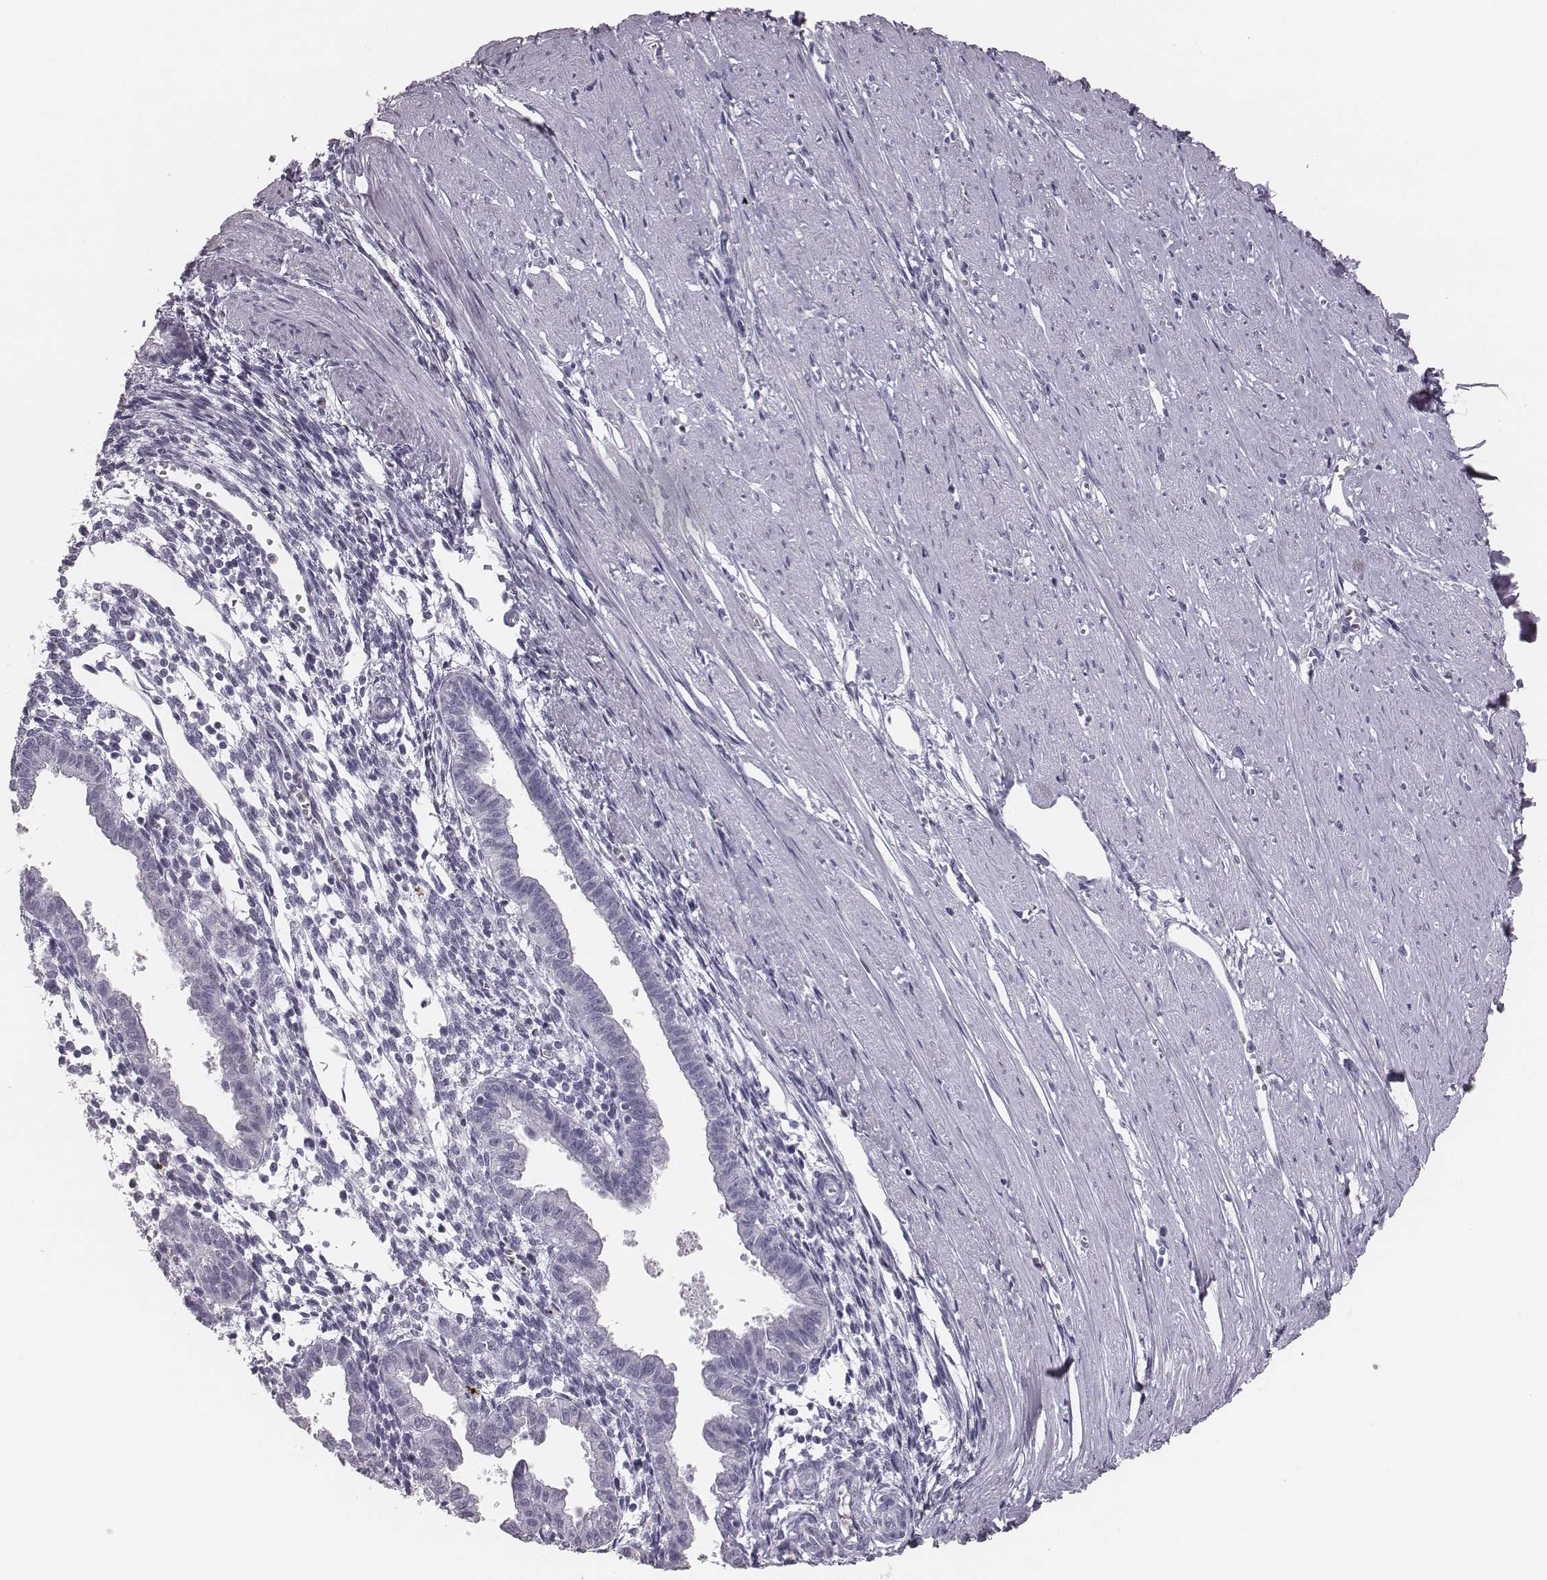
{"staining": {"intensity": "negative", "quantity": "none", "location": "none"}, "tissue": "endometrium", "cell_type": "Cells in endometrial stroma", "image_type": "normal", "snomed": [{"axis": "morphology", "description": "Normal tissue, NOS"}, {"axis": "topography", "description": "Endometrium"}], "caption": "IHC of unremarkable endometrium reveals no expression in cells in endometrial stroma.", "gene": "CSH1", "patient": {"sex": "female", "age": 37}}